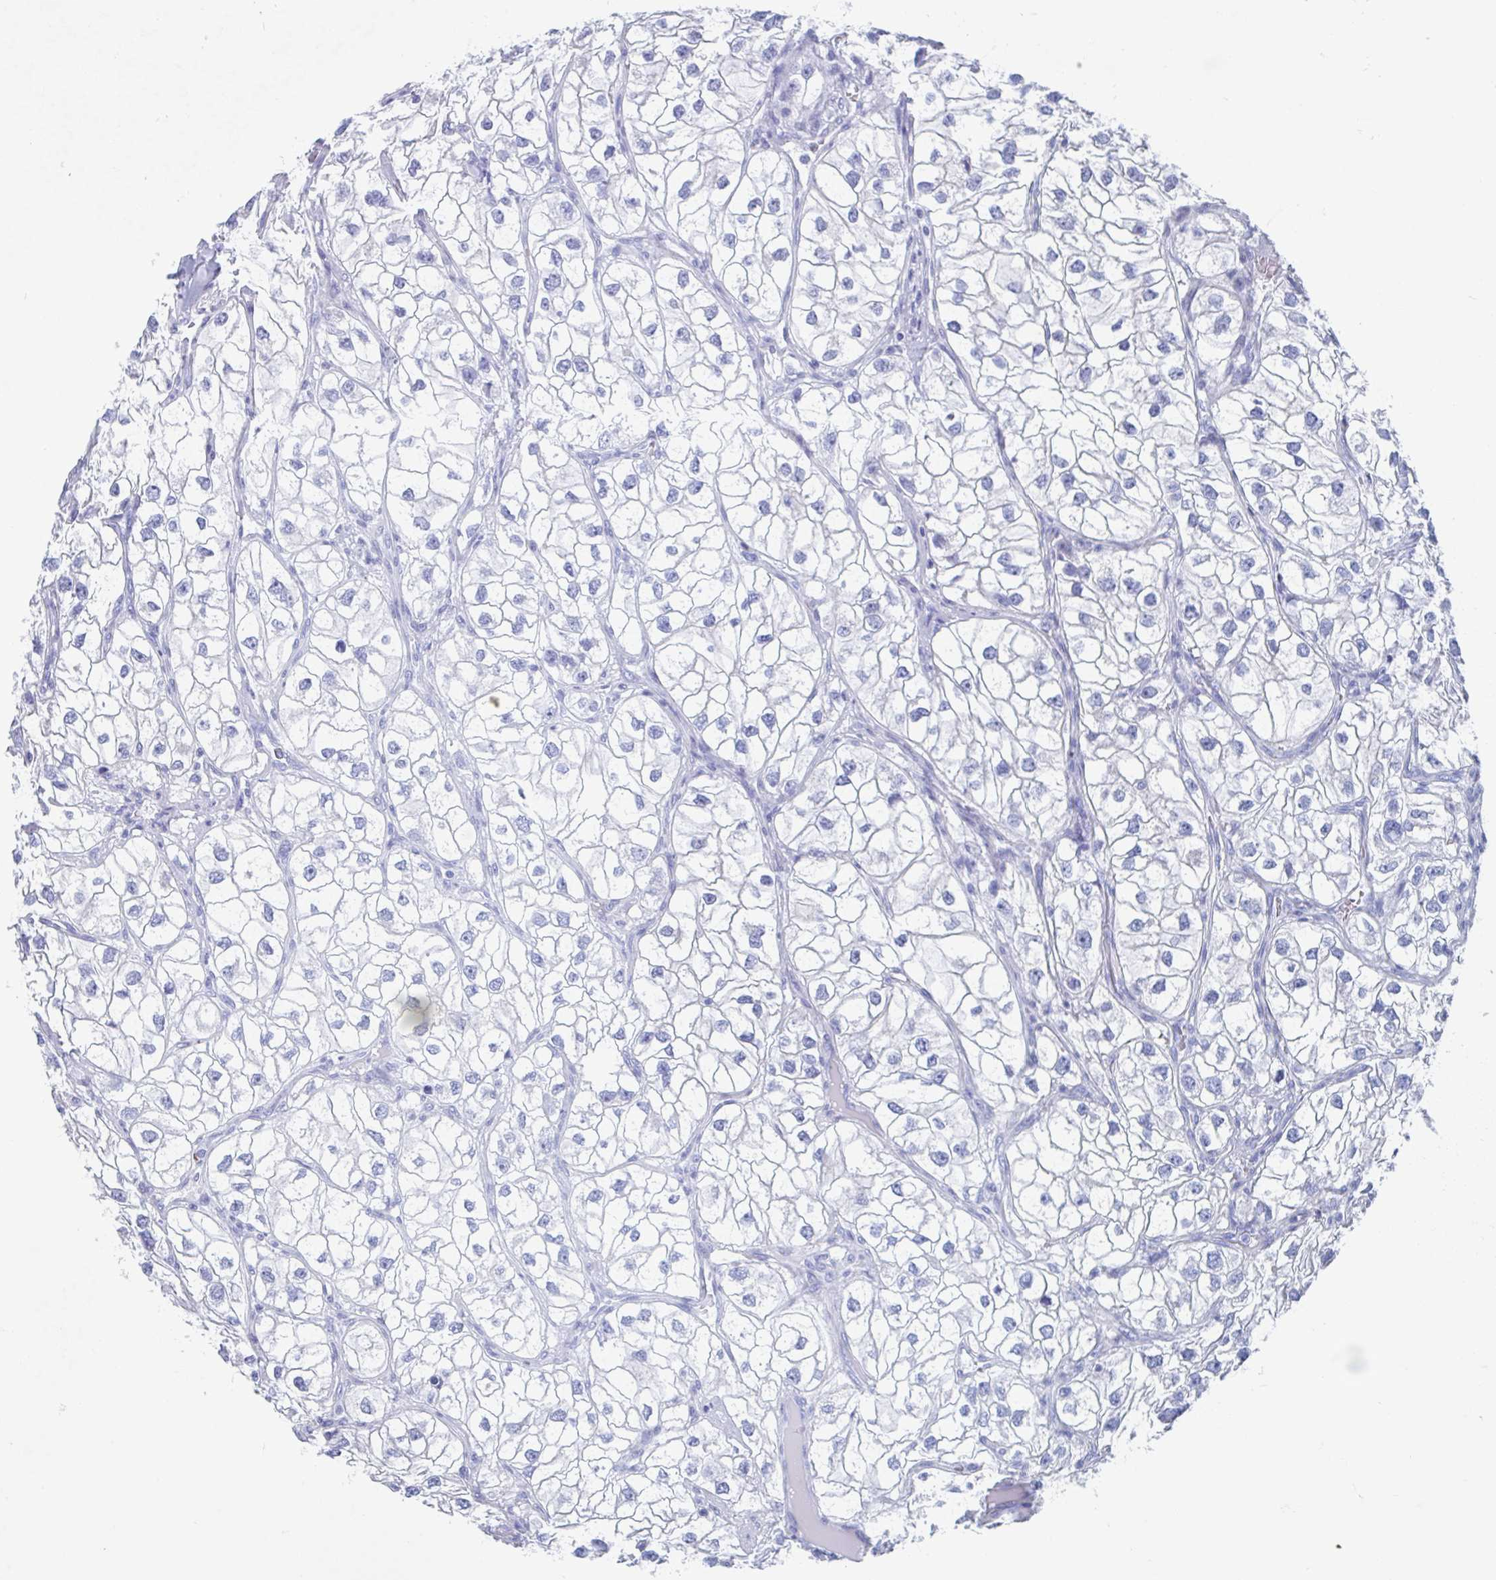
{"staining": {"intensity": "negative", "quantity": "none", "location": "none"}, "tissue": "renal cancer", "cell_type": "Tumor cells", "image_type": "cancer", "snomed": [{"axis": "morphology", "description": "Adenocarcinoma, NOS"}, {"axis": "topography", "description": "Kidney"}], "caption": "Immunohistochemistry (IHC) micrograph of neoplastic tissue: renal cancer stained with DAB shows no significant protein expression in tumor cells.", "gene": "SHCBP1L", "patient": {"sex": "male", "age": 59}}